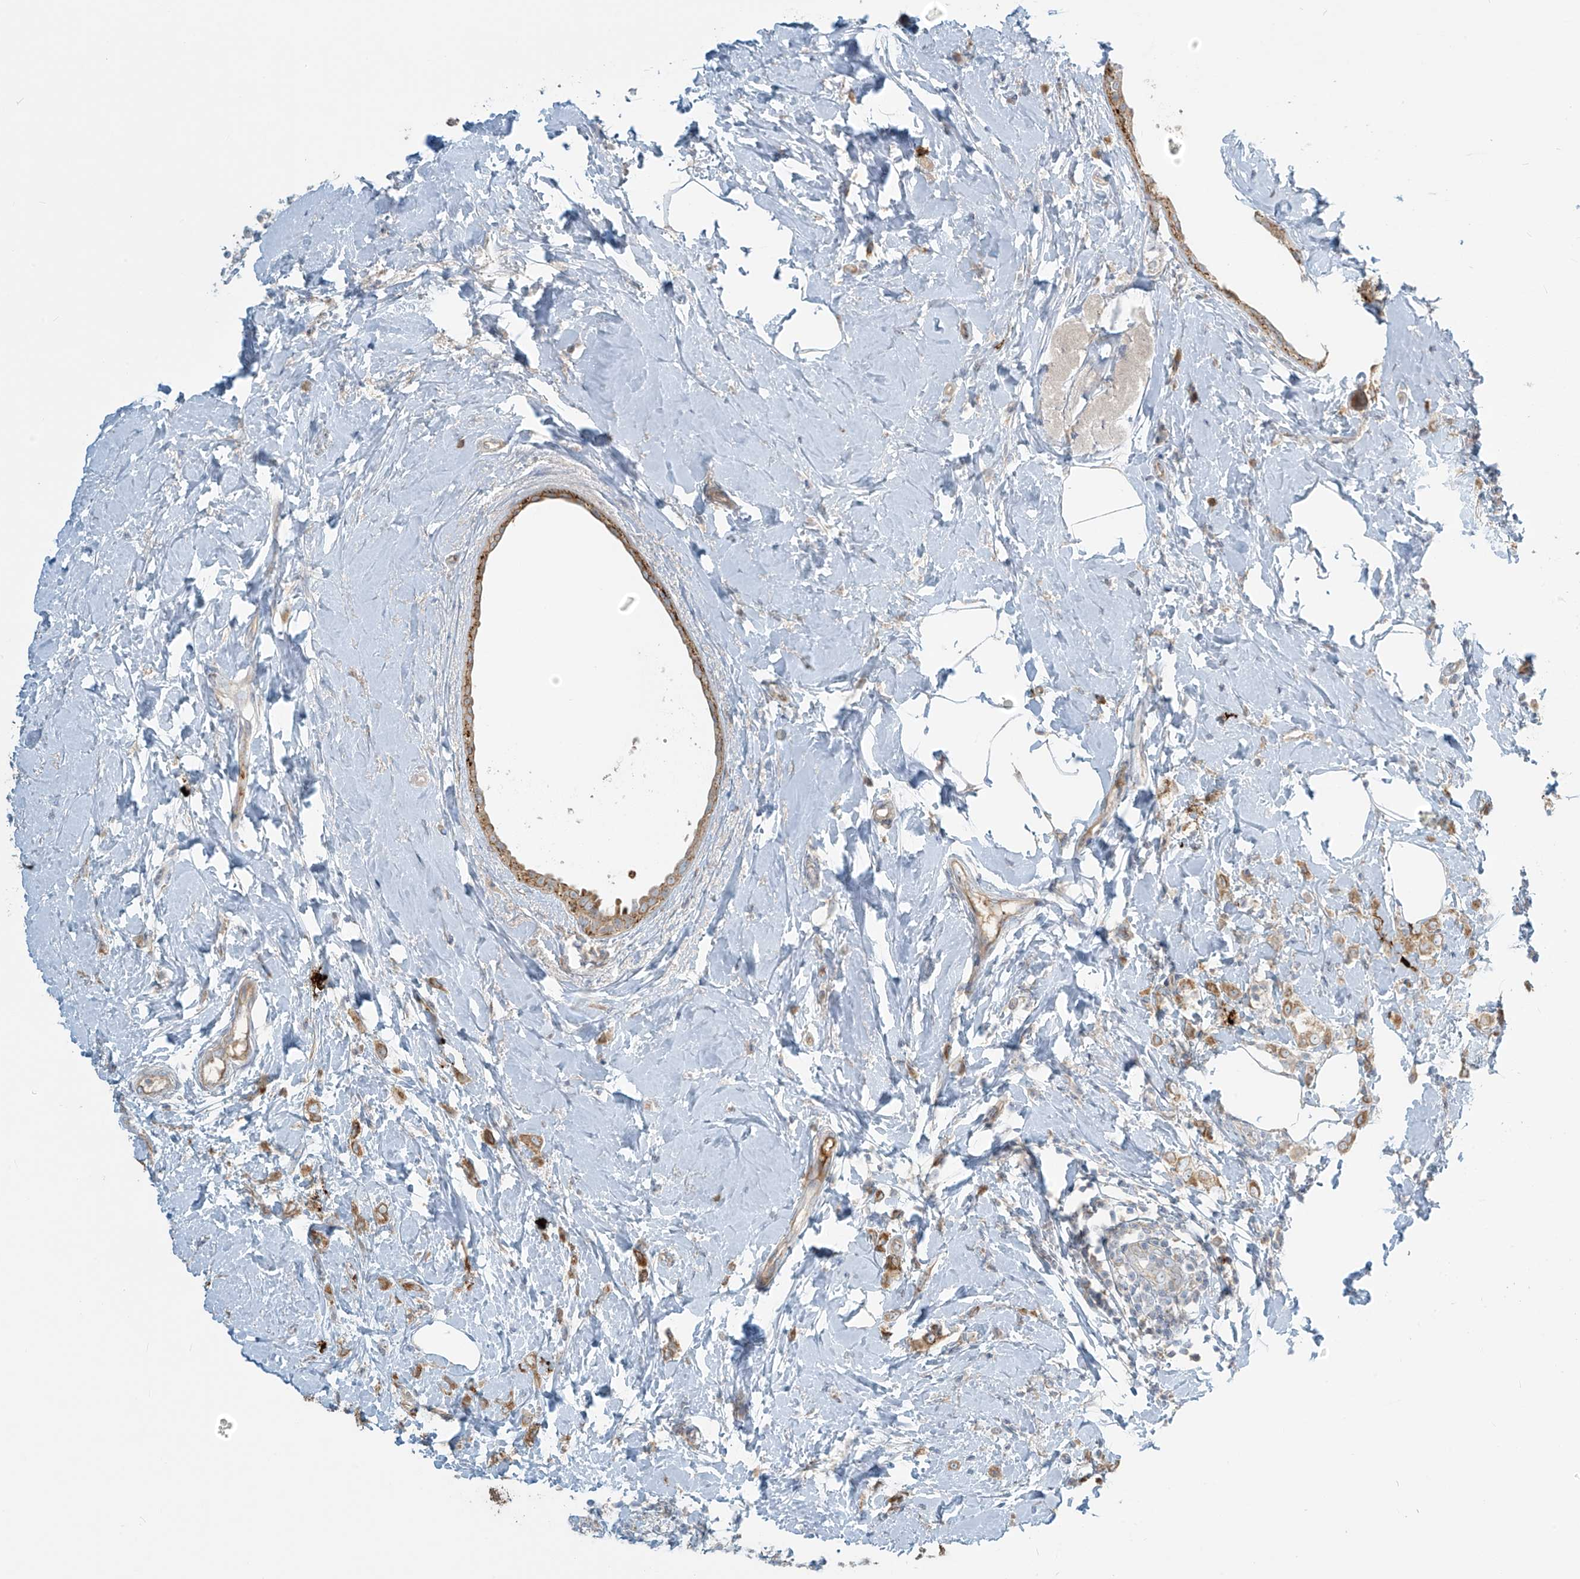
{"staining": {"intensity": "moderate", "quantity": ">75%", "location": "cytoplasmic/membranous"}, "tissue": "breast cancer", "cell_type": "Tumor cells", "image_type": "cancer", "snomed": [{"axis": "morphology", "description": "Lobular carcinoma"}, {"axis": "topography", "description": "Breast"}], "caption": "About >75% of tumor cells in human breast lobular carcinoma display moderate cytoplasmic/membranous protein staining as visualized by brown immunohistochemical staining.", "gene": "LZTS3", "patient": {"sex": "female", "age": 47}}